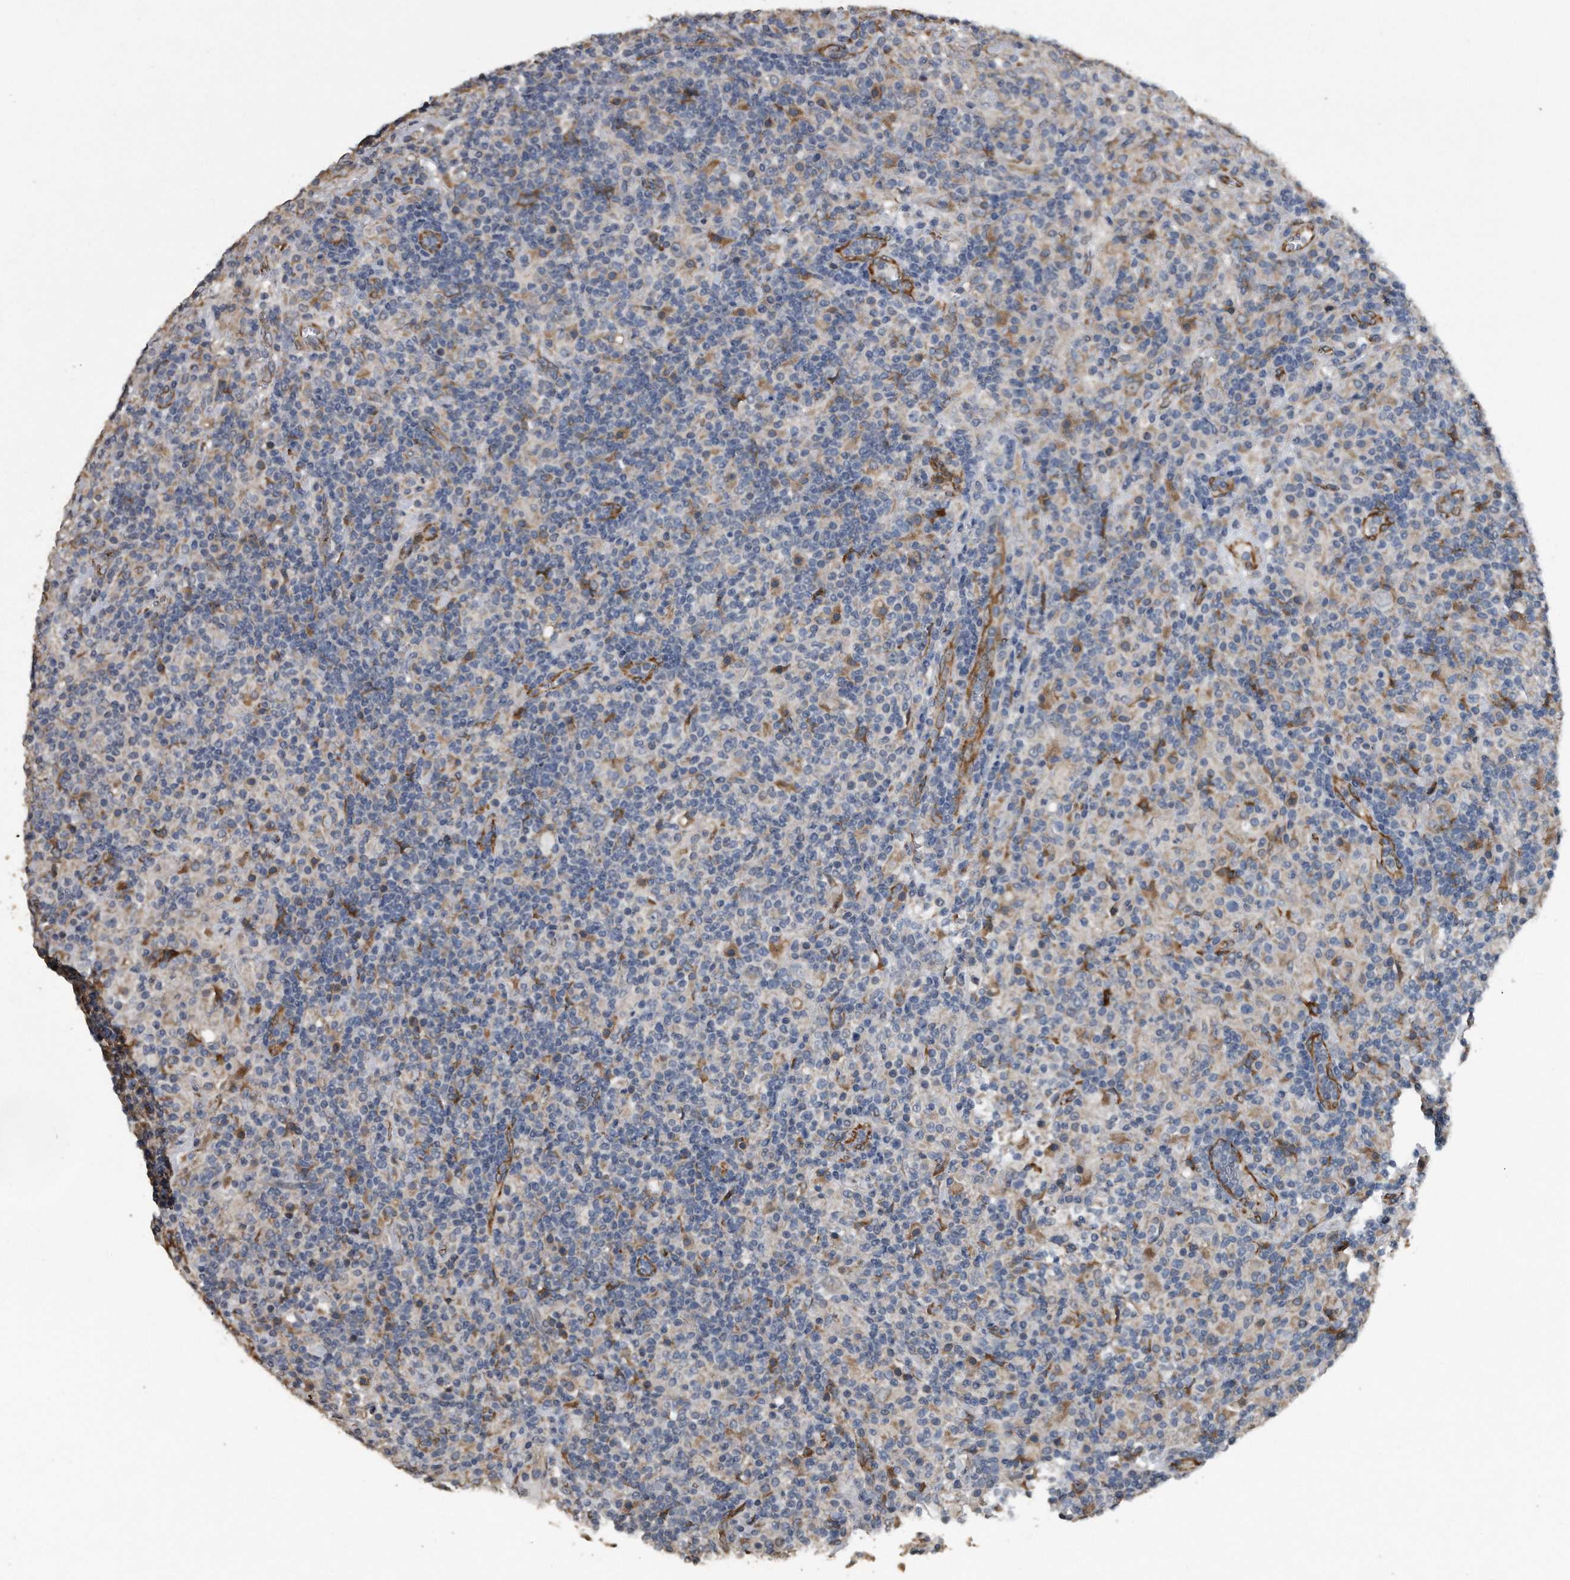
{"staining": {"intensity": "negative", "quantity": "none", "location": "none"}, "tissue": "lymphoma", "cell_type": "Tumor cells", "image_type": "cancer", "snomed": [{"axis": "morphology", "description": "Hodgkin's disease, NOS"}, {"axis": "topography", "description": "Lymph node"}], "caption": "Tumor cells show no significant expression in lymphoma.", "gene": "PCLO", "patient": {"sex": "male", "age": 70}}